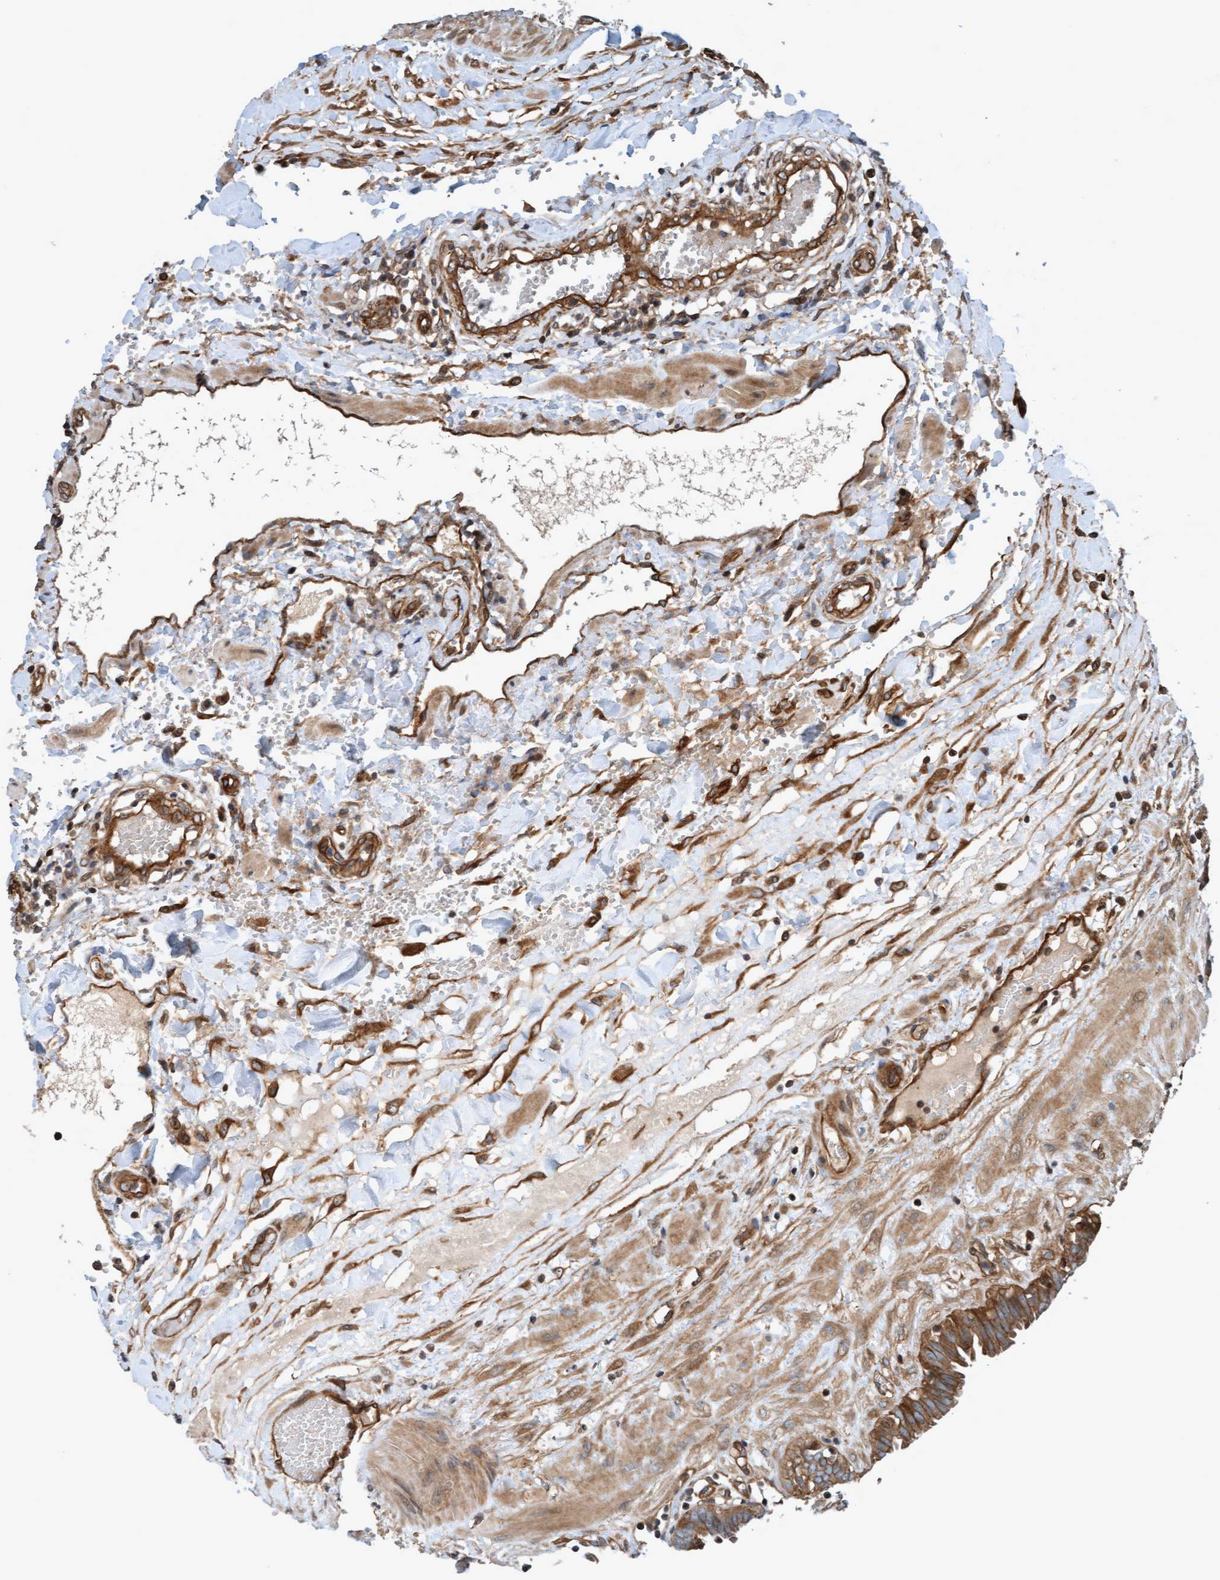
{"staining": {"intensity": "moderate", "quantity": ">75%", "location": "cytoplasmic/membranous"}, "tissue": "fallopian tube", "cell_type": "Glandular cells", "image_type": "normal", "snomed": [{"axis": "morphology", "description": "Normal tissue, NOS"}, {"axis": "topography", "description": "Fallopian tube"}, {"axis": "topography", "description": "Placenta"}], "caption": "Protein staining demonstrates moderate cytoplasmic/membranous staining in approximately >75% of glandular cells in unremarkable fallopian tube. (IHC, brightfield microscopy, high magnification).", "gene": "ERAL1", "patient": {"sex": "female", "age": 32}}